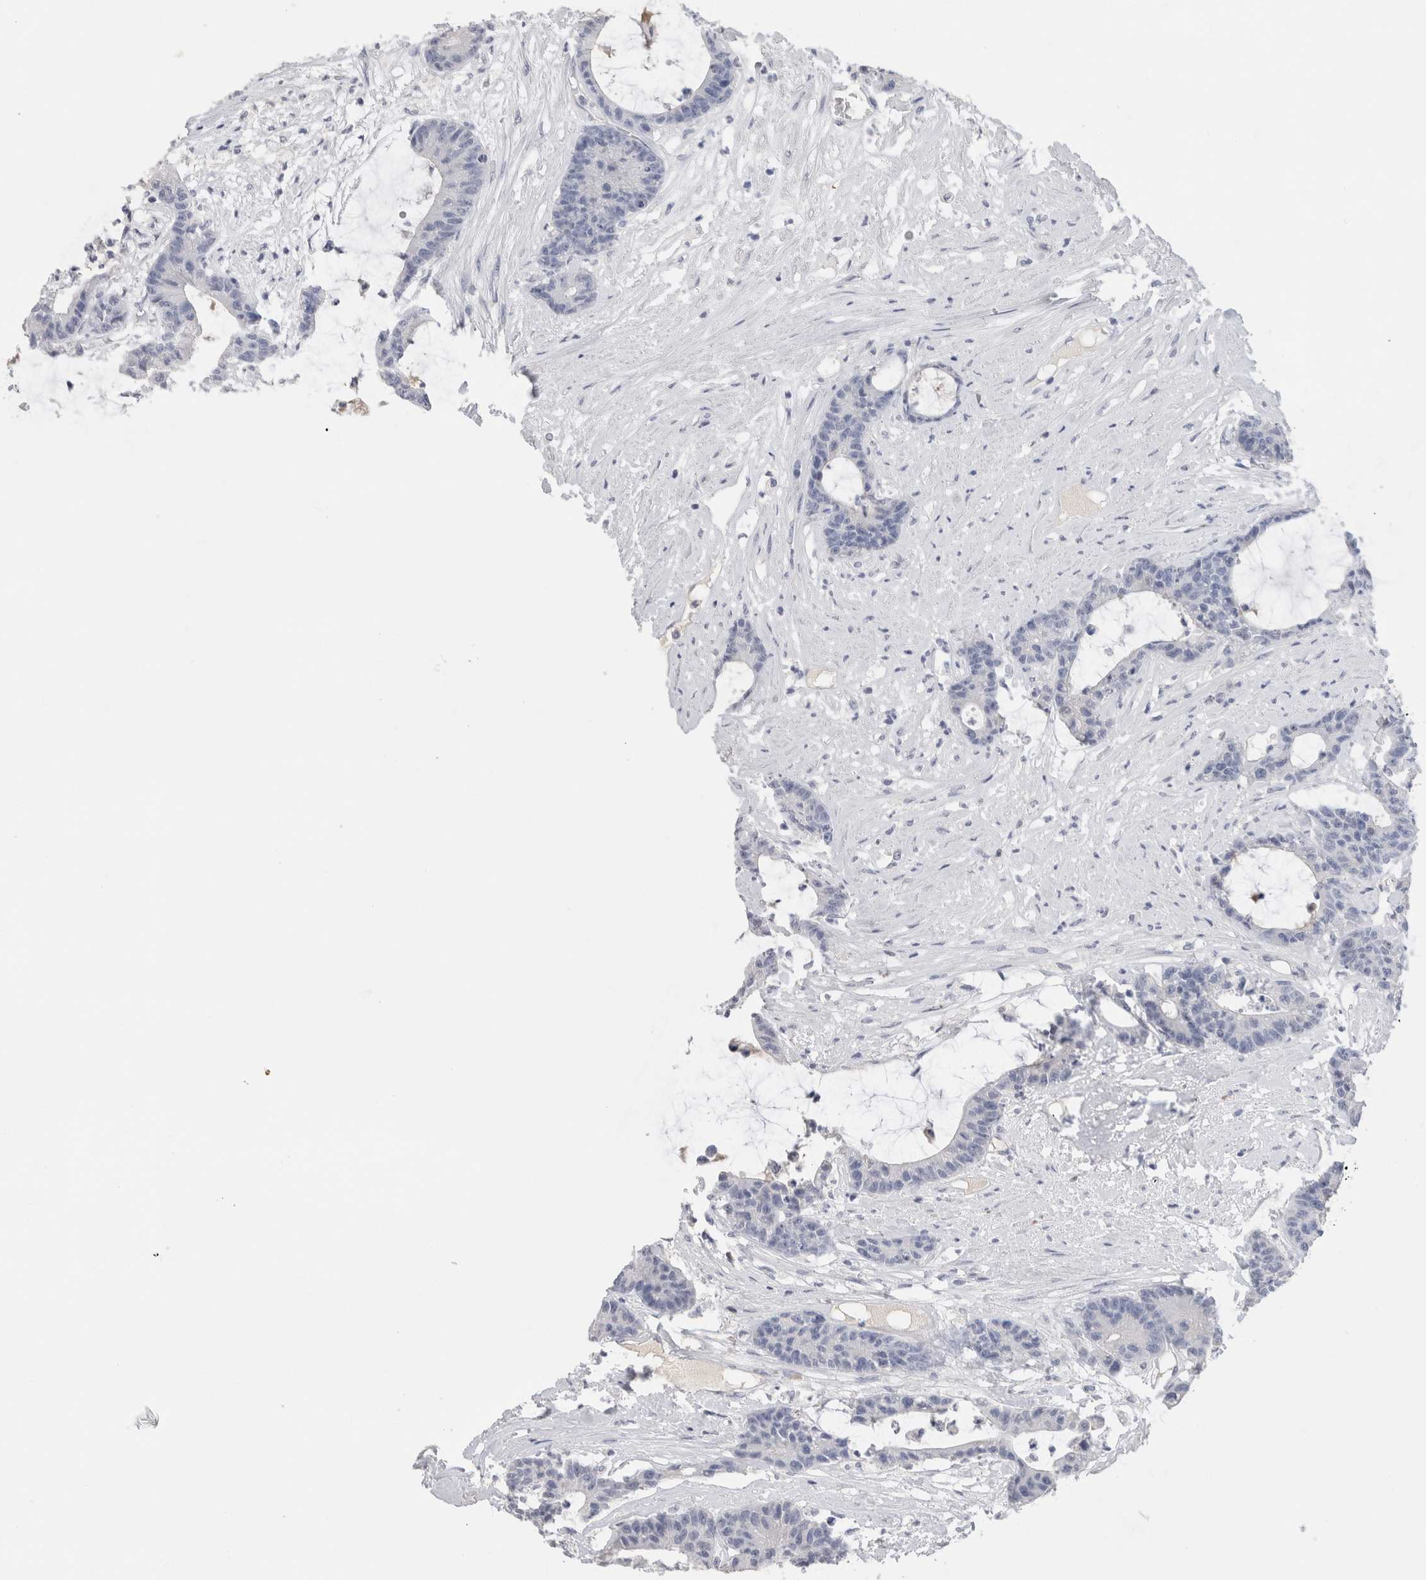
{"staining": {"intensity": "negative", "quantity": "none", "location": "none"}, "tissue": "colorectal cancer", "cell_type": "Tumor cells", "image_type": "cancer", "snomed": [{"axis": "morphology", "description": "Adenocarcinoma, NOS"}, {"axis": "topography", "description": "Colon"}], "caption": "This histopathology image is of colorectal cancer stained with immunohistochemistry (IHC) to label a protein in brown with the nuclei are counter-stained blue. There is no expression in tumor cells.", "gene": "LAMP3", "patient": {"sex": "female", "age": 84}}